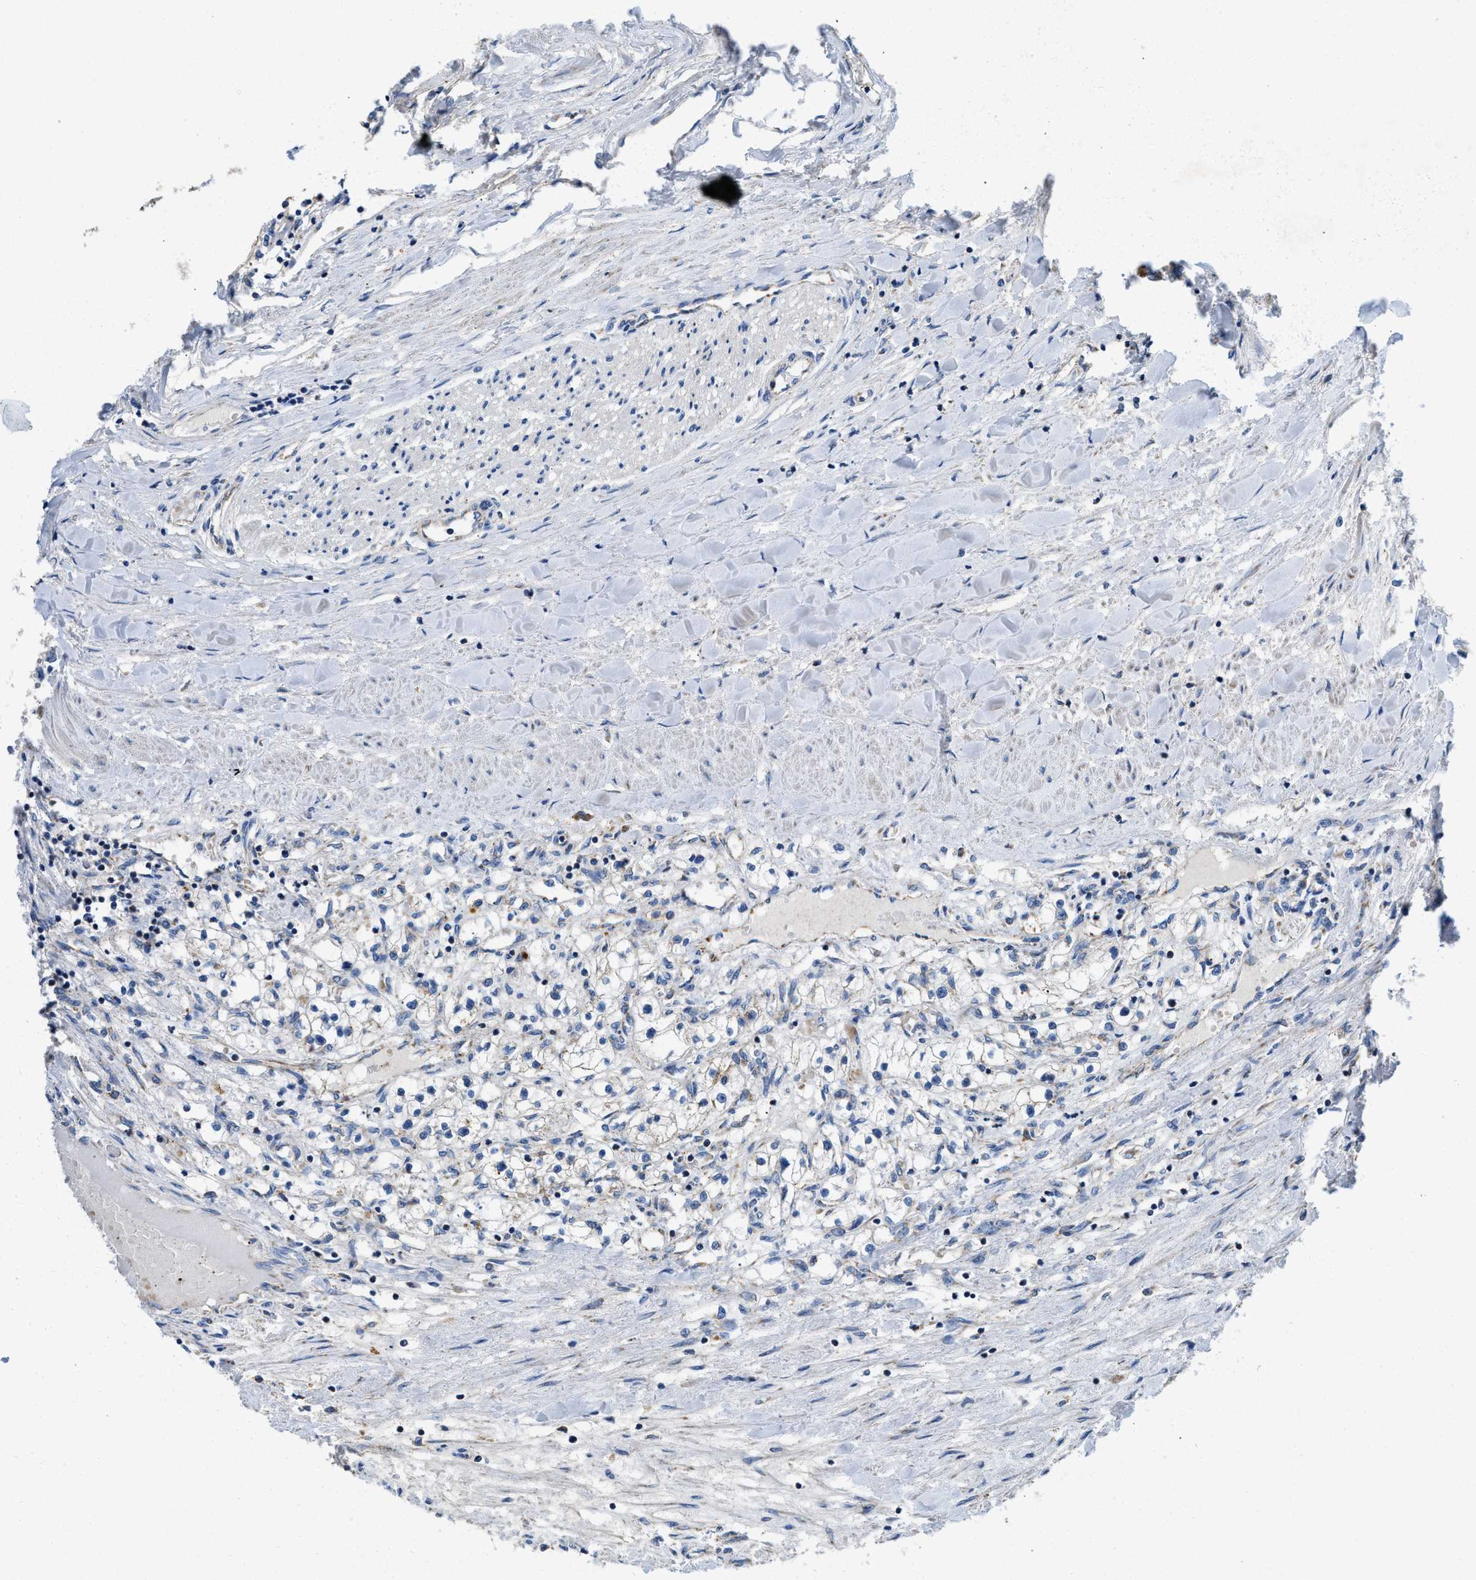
{"staining": {"intensity": "negative", "quantity": "none", "location": "none"}, "tissue": "renal cancer", "cell_type": "Tumor cells", "image_type": "cancer", "snomed": [{"axis": "morphology", "description": "Adenocarcinoma, NOS"}, {"axis": "topography", "description": "Kidney"}], "caption": "A micrograph of human adenocarcinoma (renal) is negative for staining in tumor cells.", "gene": "SLC25A13", "patient": {"sex": "male", "age": 68}}